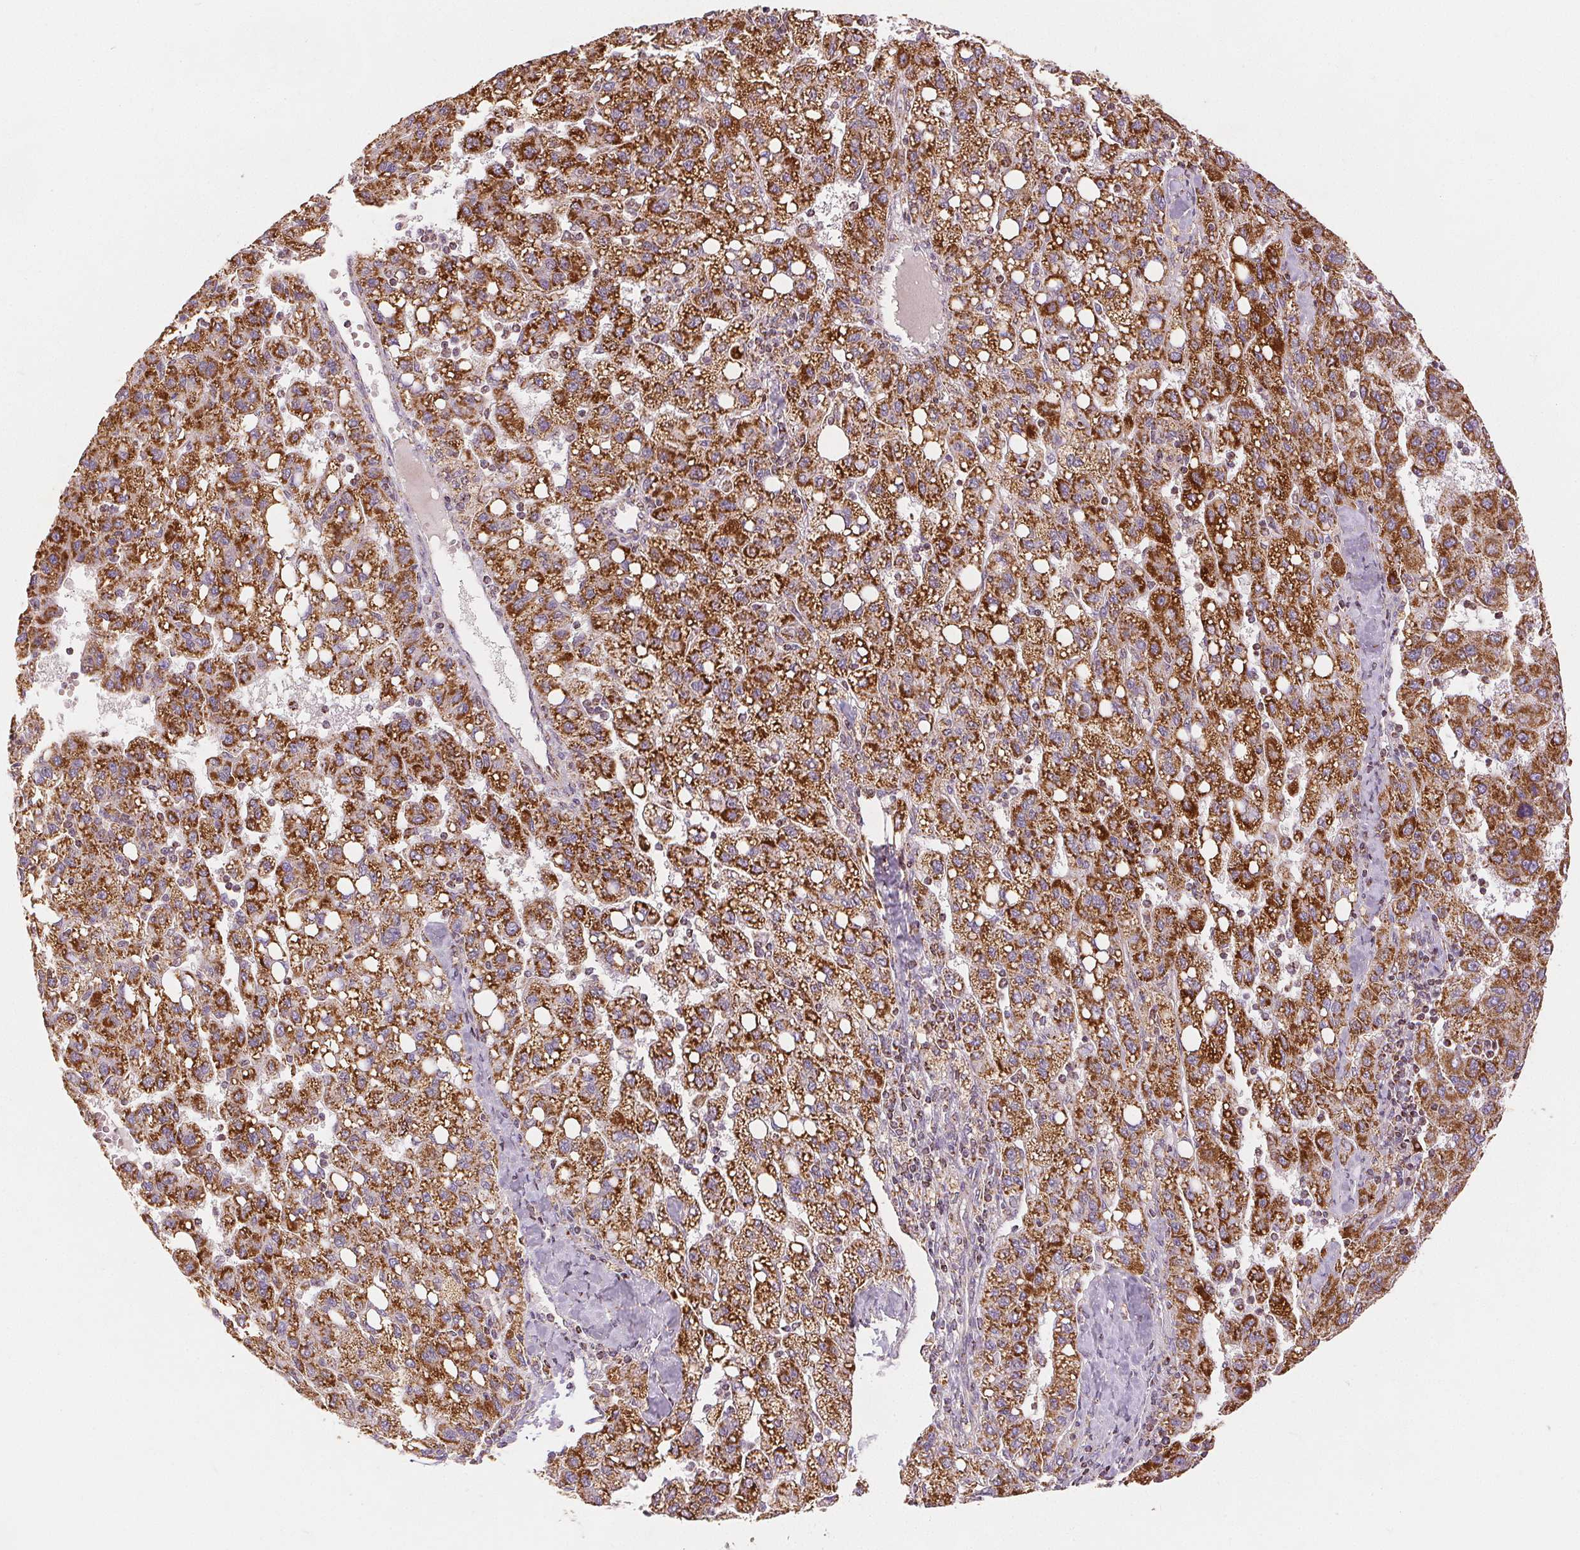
{"staining": {"intensity": "strong", "quantity": ">75%", "location": "cytoplasmic/membranous"}, "tissue": "liver cancer", "cell_type": "Tumor cells", "image_type": "cancer", "snomed": [{"axis": "morphology", "description": "Carcinoma, Hepatocellular, NOS"}, {"axis": "topography", "description": "Liver"}], "caption": "The photomicrograph exhibits immunohistochemical staining of hepatocellular carcinoma (liver). There is strong cytoplasmic/membranous staining is seen in approximately >75% of tumor cells.", "gene": "SDHB", "patient": {"sex": "female", "age": 82}}